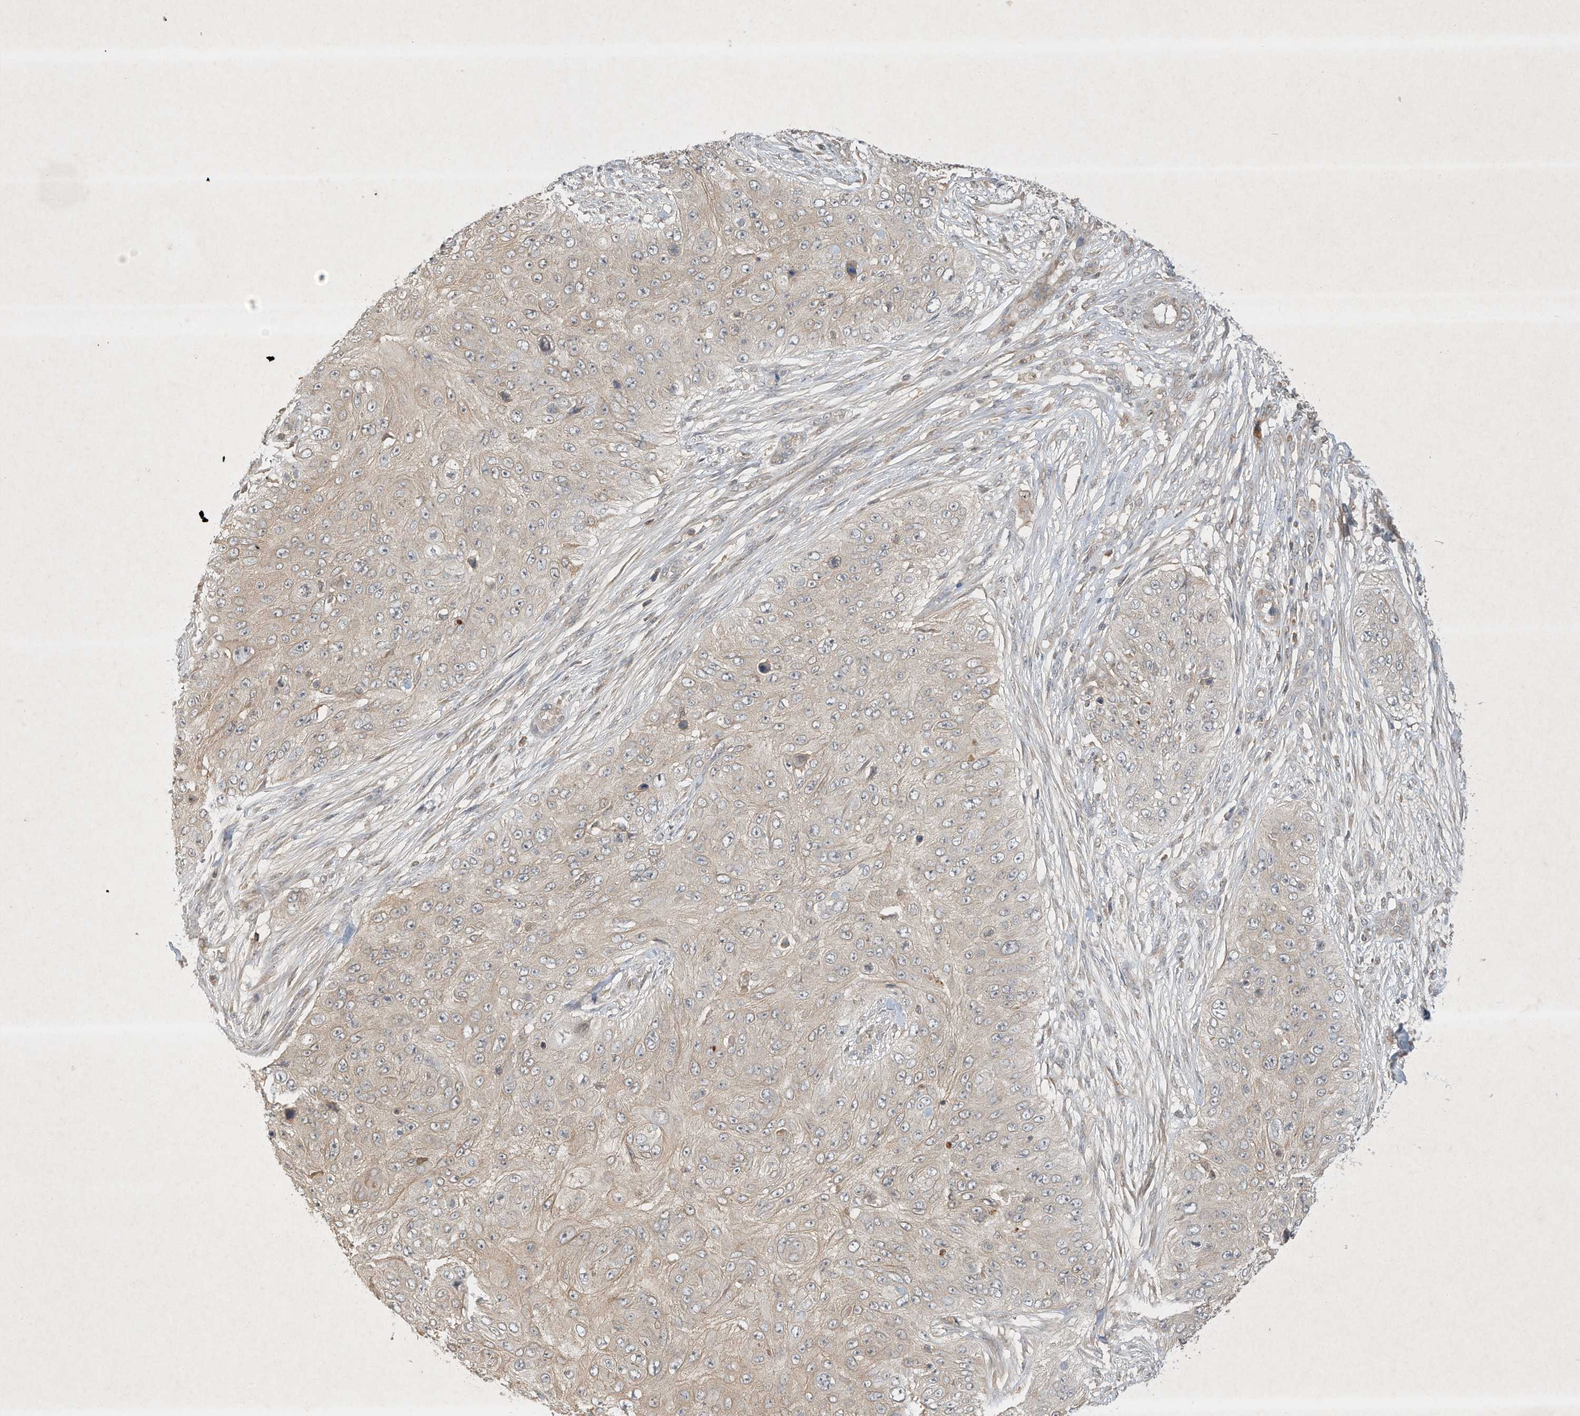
{"staining": {"intensity": "weak", "quantity": "<25%", "location": "cytoplasmic/membranous"}, "tissue": "skin cancer", "cell_type": "Tumor cells", "image_type": "cancer", "snomed": [{"axis": "morphology", "description": "Squamous cell carcinoma, NOS"}, {"axis": "topography", "description": "Skin"}], "caption": "Tumor cells are negative for protein expression in human squamous cell carcinoma (skin). Nuclei are stained in blue.", "gene": "BTRC", "patient": {"sex": "female", "age": 80}}